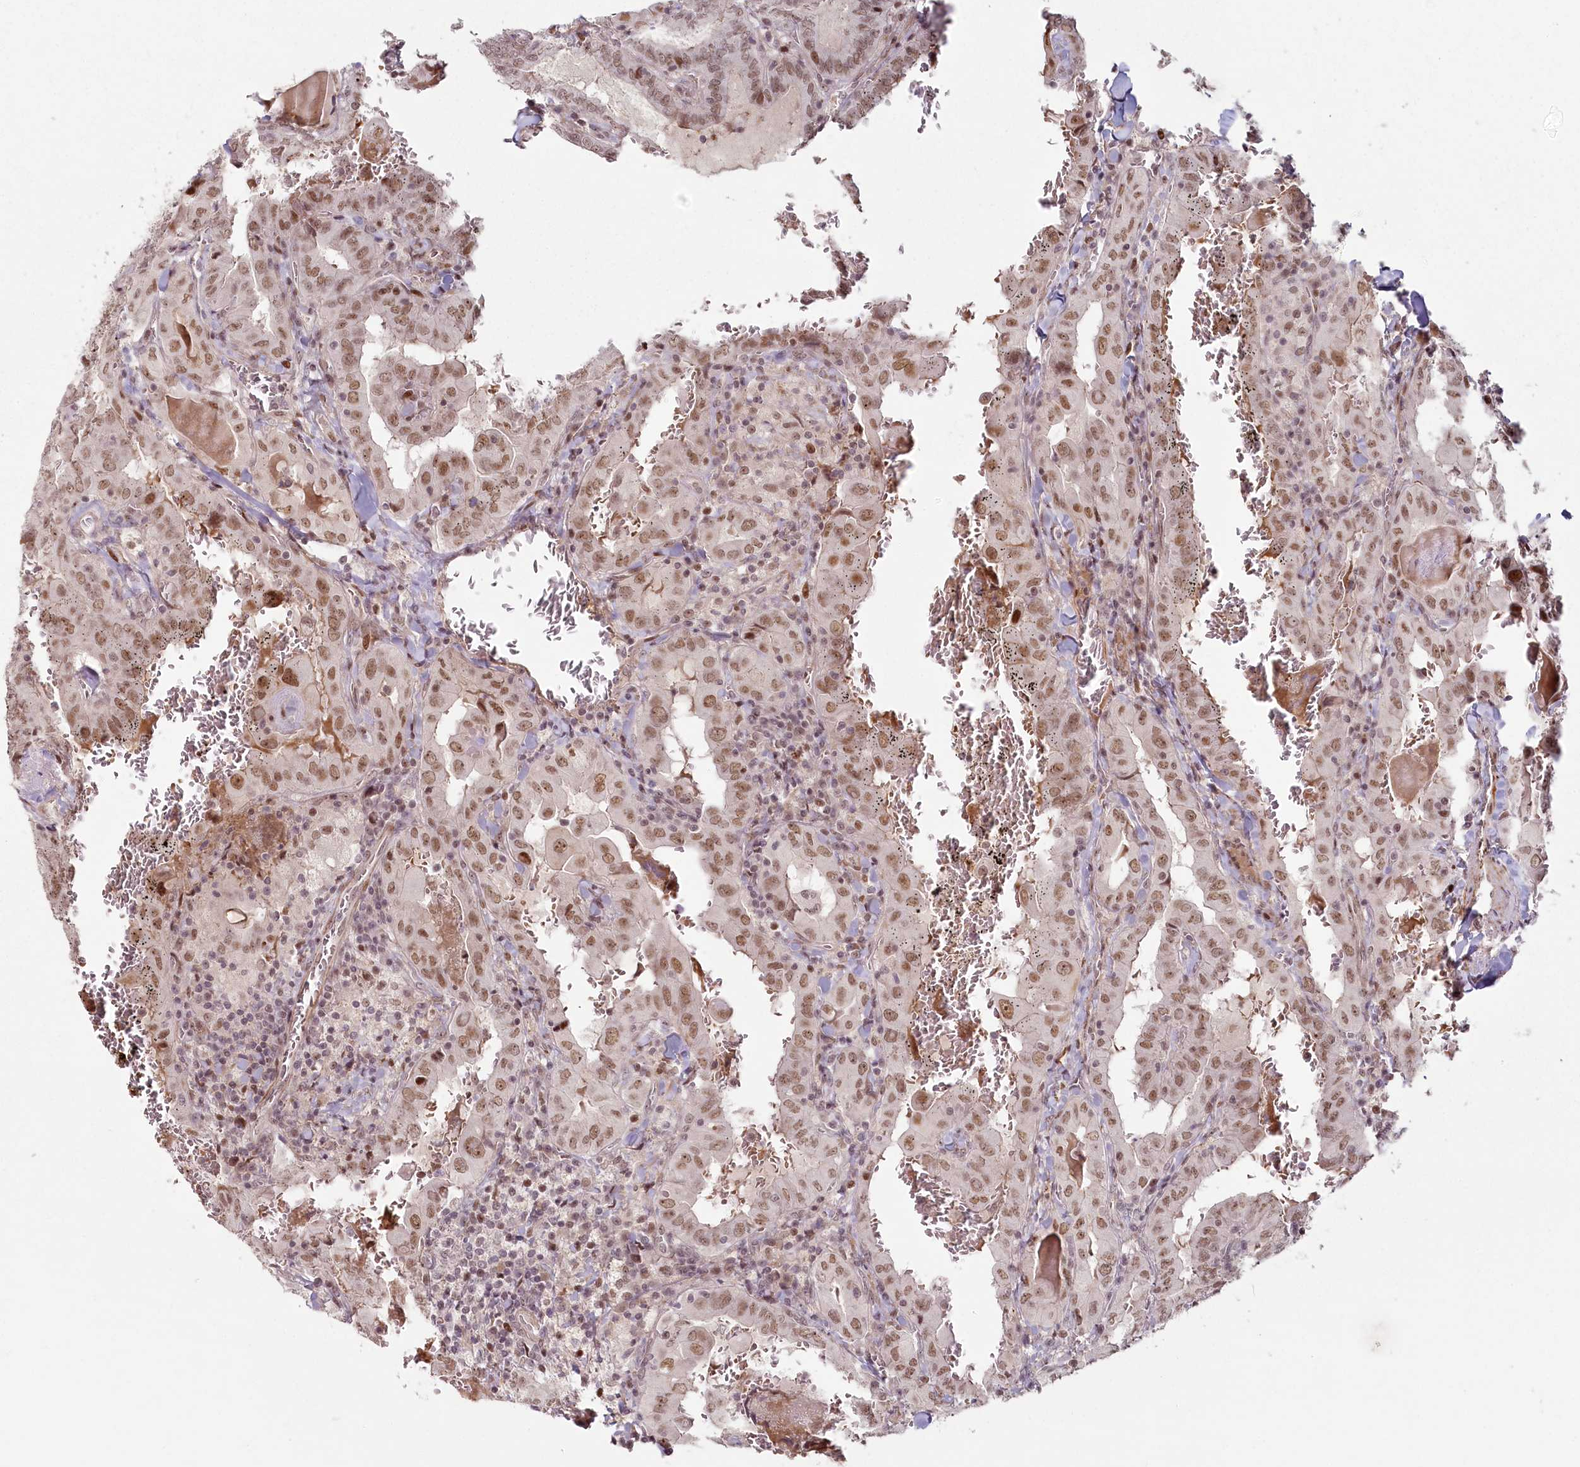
{"staining": {"intensity": "moderate", "quantity": ">75%", "location": "nuclear"}, "tissue": "thyroid cancer", "cell_type": "Tumor cells", "image_type": "cancer", "snomed": [{"axis": "morphology", "description": "Papillary adenocarcinoma, NOS"}, {"axis": "topography", "description": "Thyroid gland"}], "caption": "Immunohistochemical staining of human thyroid cancer (papillary adenocarcinoma) reveals medium levels of moderate nuclear protein positivity in approximately >75% of tumor cells.", "gene": "FAM204A", "patient": {"sex": "female", "age": 72}}